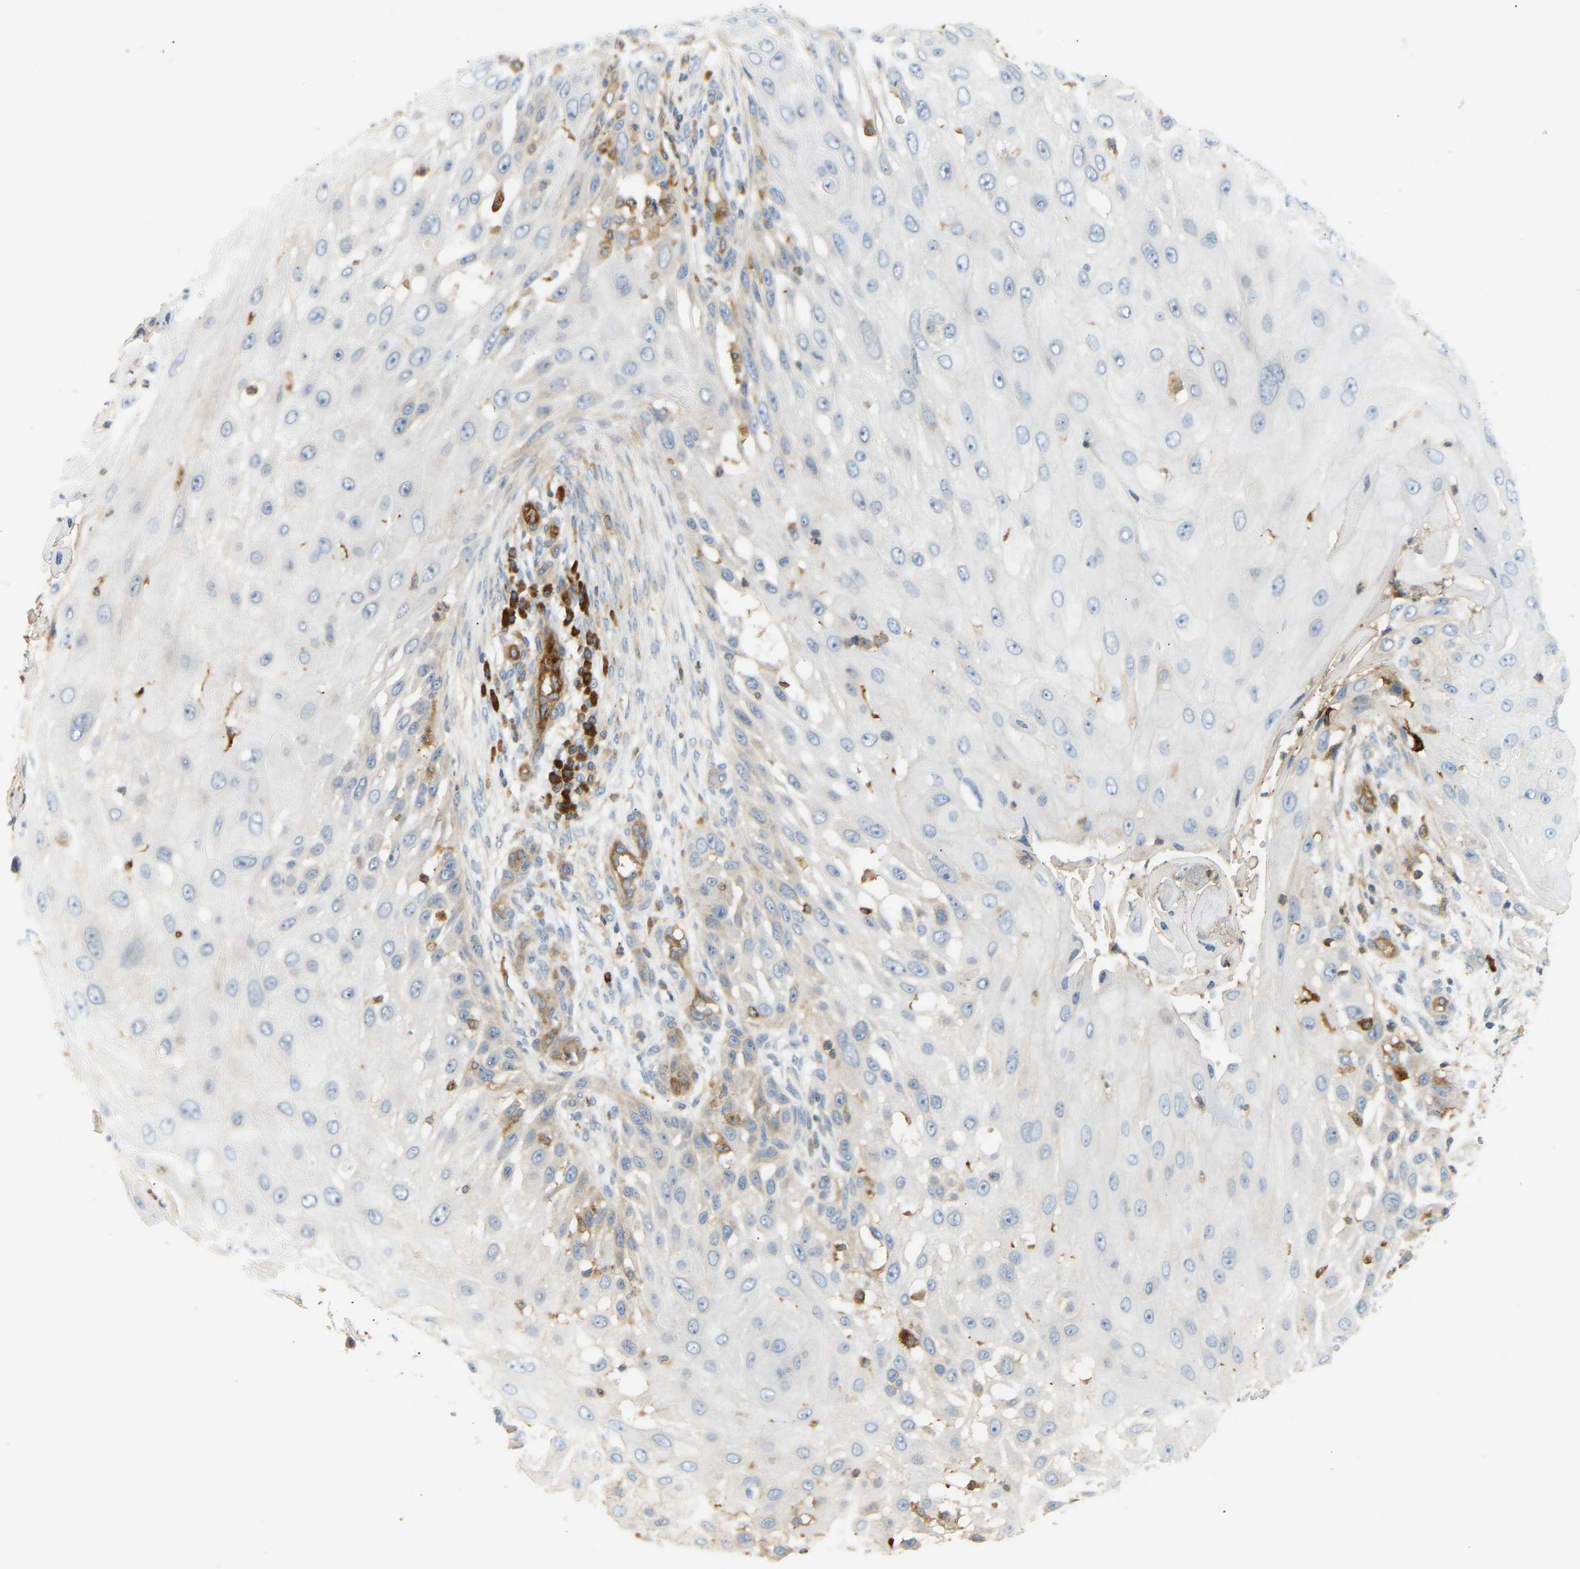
{"staining": {"intensity": "negative", "quantity": "none", "location": "none"}, "tissue": "skin cancer", "cell_type": "Tumor cells", "image_type": "cancer", "snomed": [{"axis": "morphology", "description": "Squamous cell carcinoma, NOS"}, {"axis": "topography", "description": "Skin"}], "caption": "Skin cancer was stained to show a protein in brown. There is no significant expression in tumor cells. Brightfield microscopy of immunohistochemistry stained with DAB (brown) and hematoxylin (blue), captured at high magnification.", "gene": "PLCG2", "patient": {"sex": "female", "age": 44}}